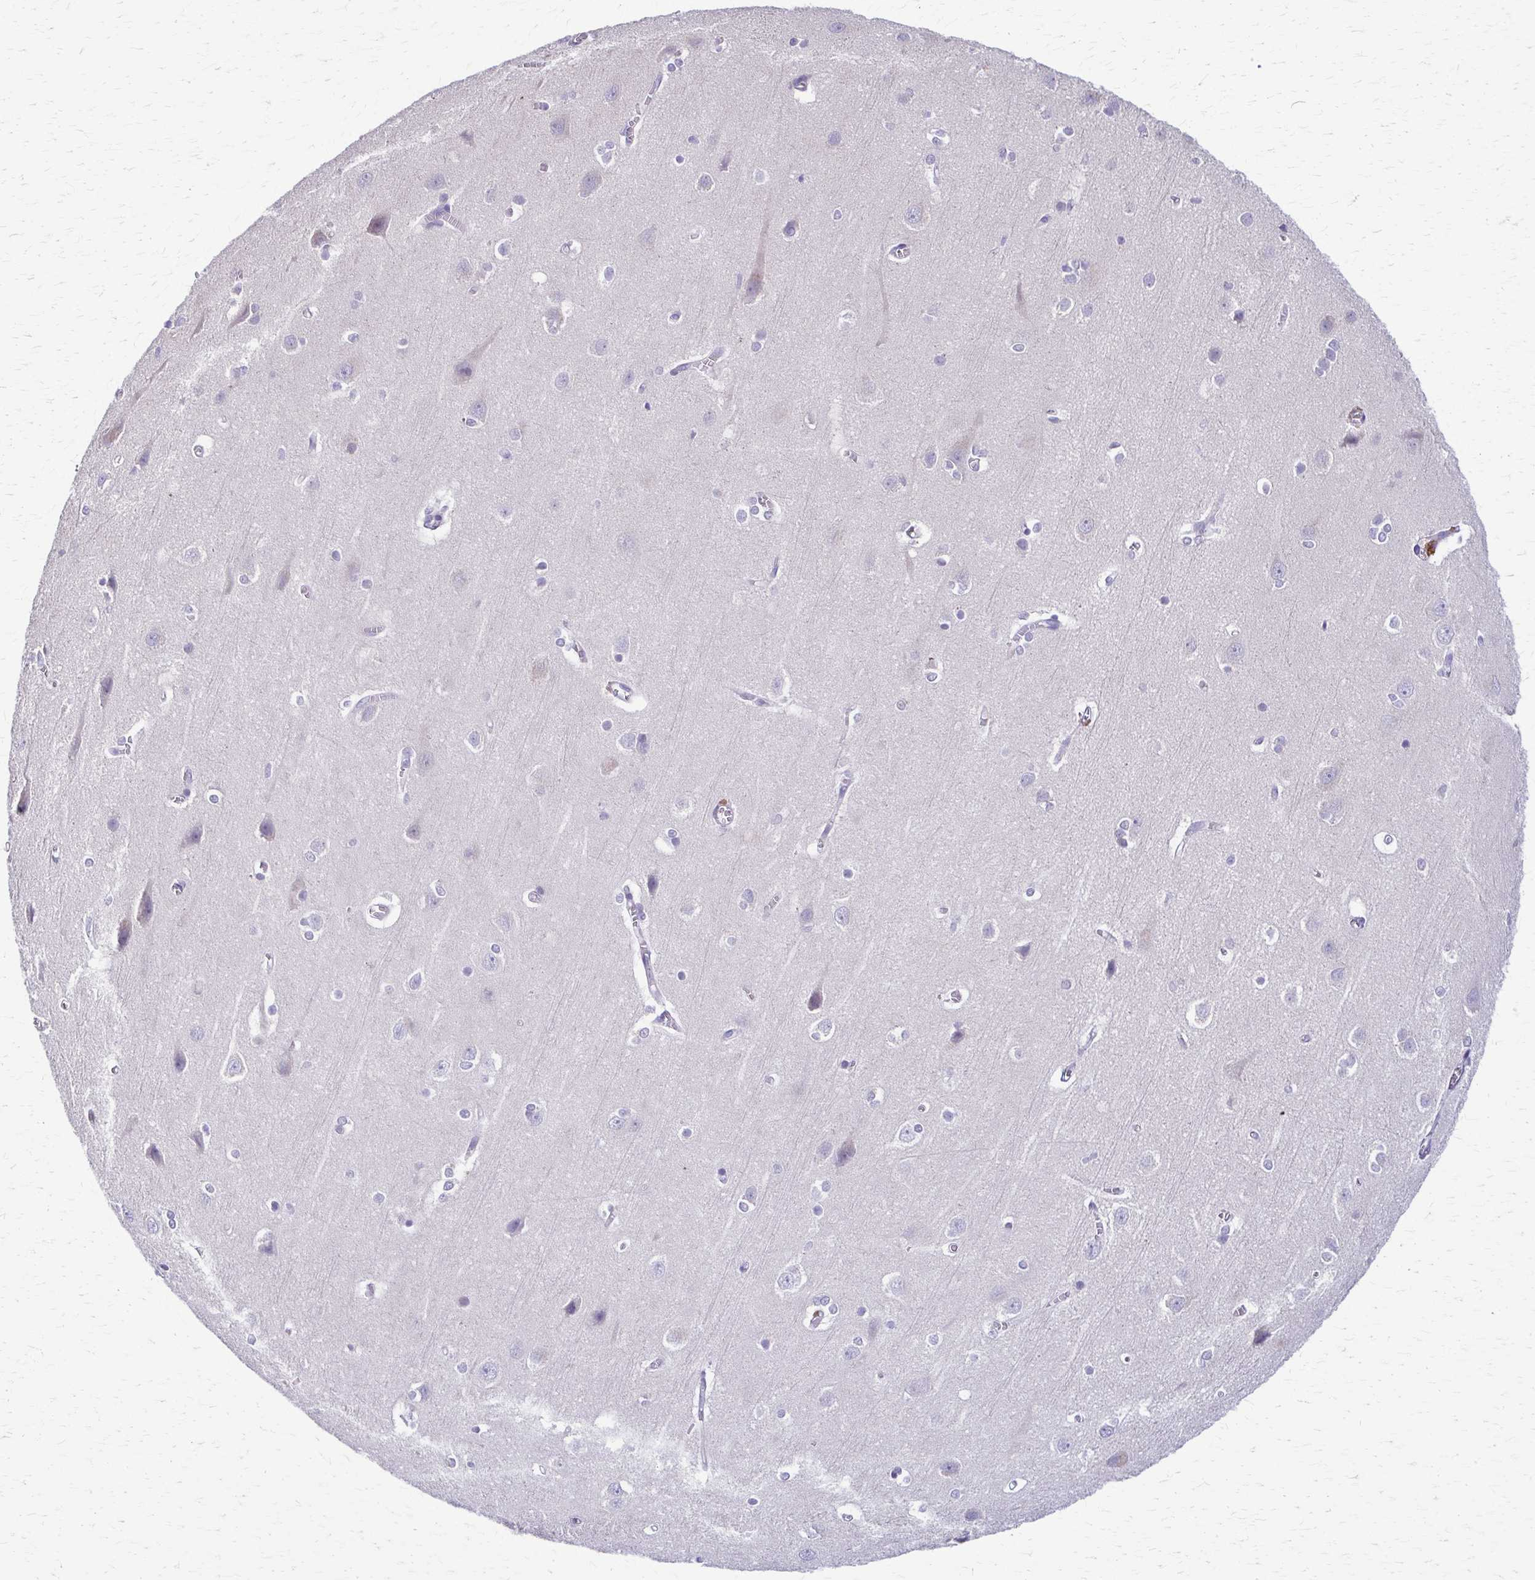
{"staining": {"intensity": "negative", "quantity": "none", "location": "none"}, "tissue": "cerebral cortex", "cell_type": "Endothelial cells", "image_type": "normal", "snomed": [{"axis": "morphology", "description": "Normal tissue, NOS"}, {"axis": "topography", "description": "Cerebral cortex"}], "caption": "Immunohistochemical staining of benign human cerebral cortex demonstrates no significant staining in endothelial cells.", "gene": "SAMD13", "patient": {"sex": "male", "age": 37}}